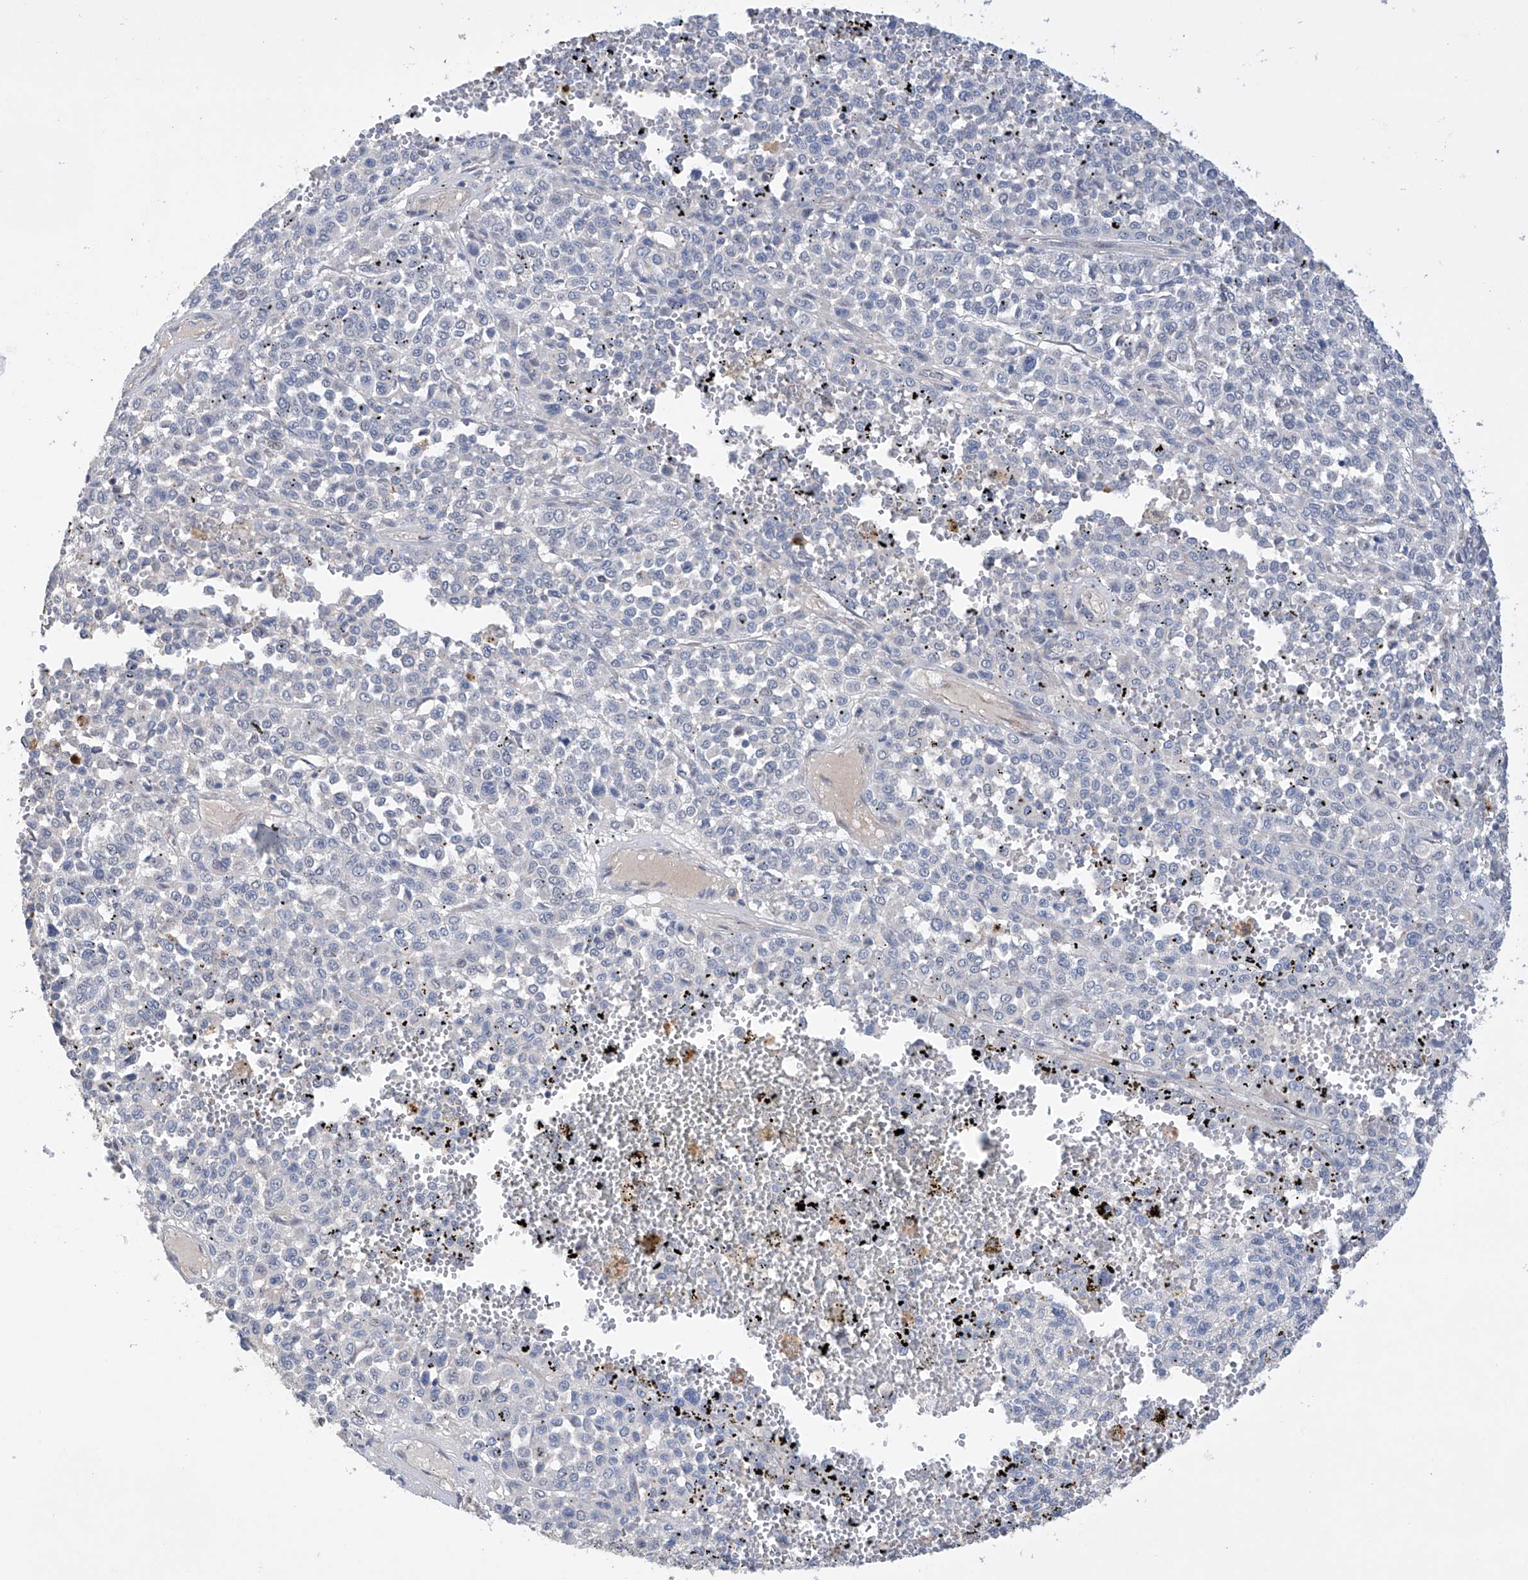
{"staining": {"intensity": "negative", "quantity": "none", "location": "none"}, "tissue": "melanoma", "cell_type": "Tumor cells", "image_type": "cancer", "snomed": [{"axis": "morphology", "description": "Malignant melanoma, Metastatic site"}, {"axis": "topography", "description": "Pancreas"}], "caption": "Tumor cells show no significant protein positivity in melanoma.", "gene": "AFG1L", "patient": {"sex": "female", "age": 30}}